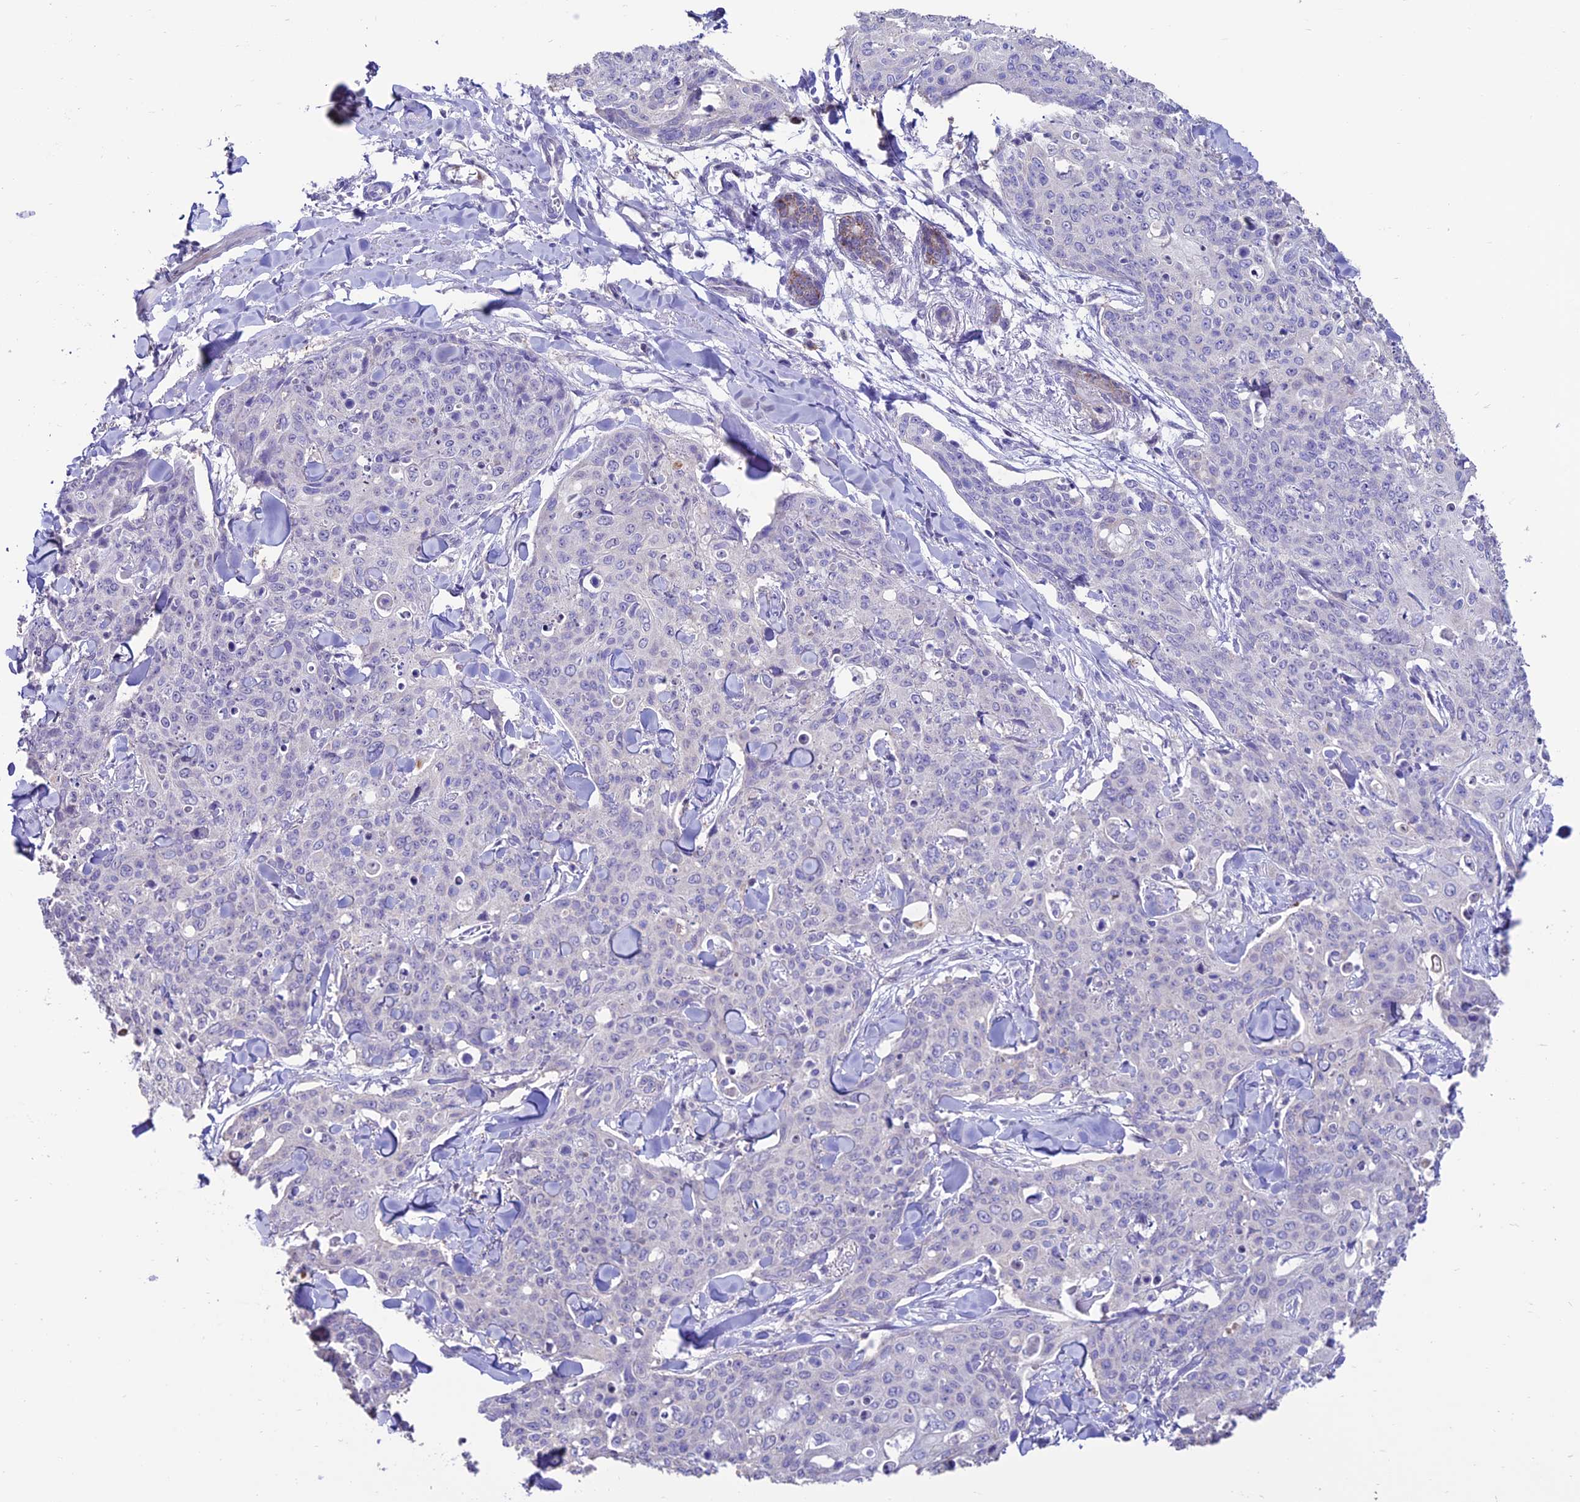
{"staining": {"intensity": "negative", "quantity": "none", "location": "none"}, "tissue": "skin cancer", "cell_type": "Tumor cells", "image_type": "cancer", "snomed": [{"axis": "morphology", "description": "Squamous cell carcinoma, NOS"}, {"axis": "topography", "description": "Skin"}, {"axis": "topography", "description": "Vulva"}], "caption": "Human skin cancer (squamous cell carcinoma) stained for a protein using immunohistochemistry (IHC) displays no expression in tumor cells.", "gene": "SLC10A1", "patient": {"sex": "female", "age": 85}}